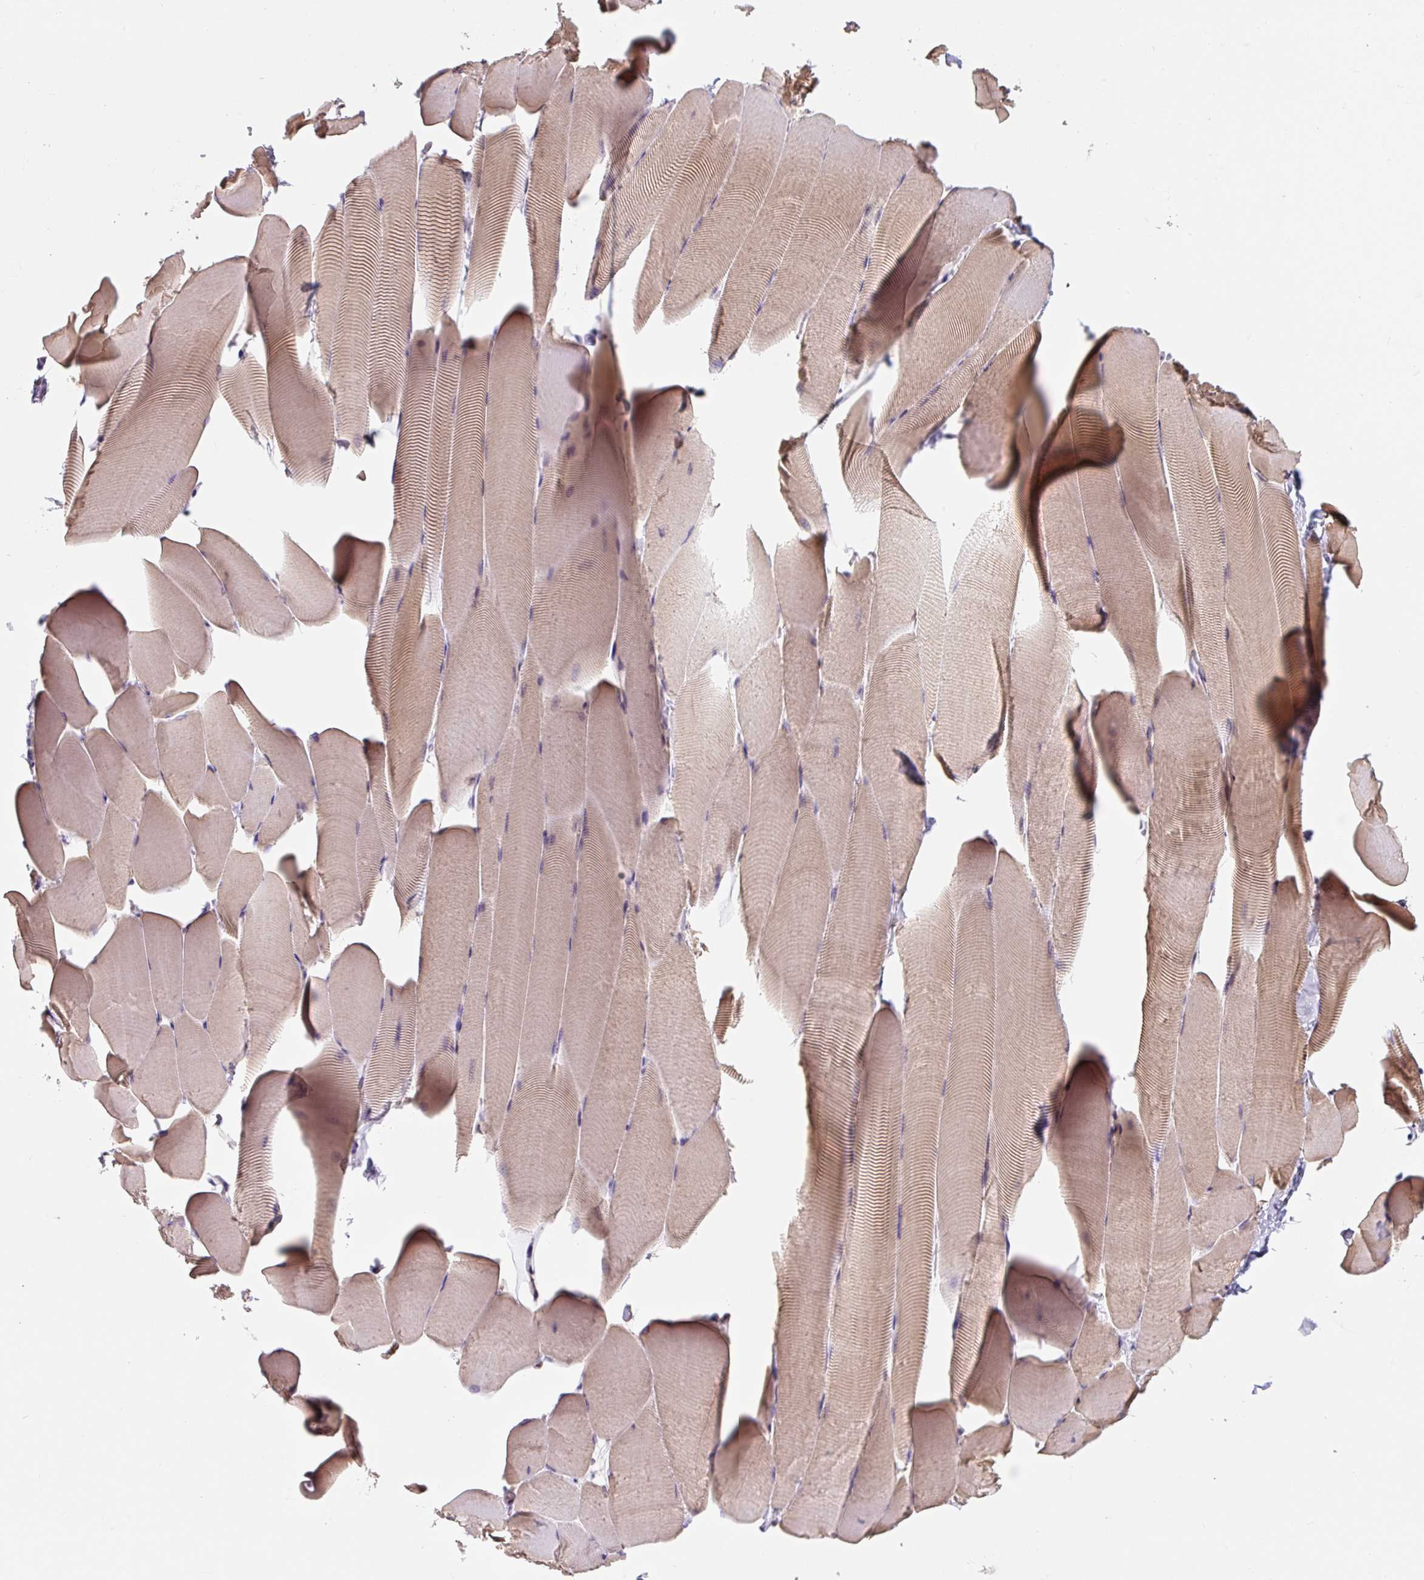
{"staining": {"intensity": "moderate", "quantity": "25%-75%", "location": "cytoplasmic/membranous"}, "tissue": "skeletal muscle", "cell_type": "Myocytes", "image_type": "normal", "snomed": [{"axis": "morphology", "description": "Normal tissue, NOS"}, {"axis": "topography", "description": "Skeletal muscle"}], "caption": "Approximately 25%-75% of myocytes in normal skeletal muscle exhibit moderate cytoplasmic/membranous protein expression as visualized by brown immunohistochemical staining.", "gene": "ASRGL1", "patient": {"sex": "male", "age": 25}}